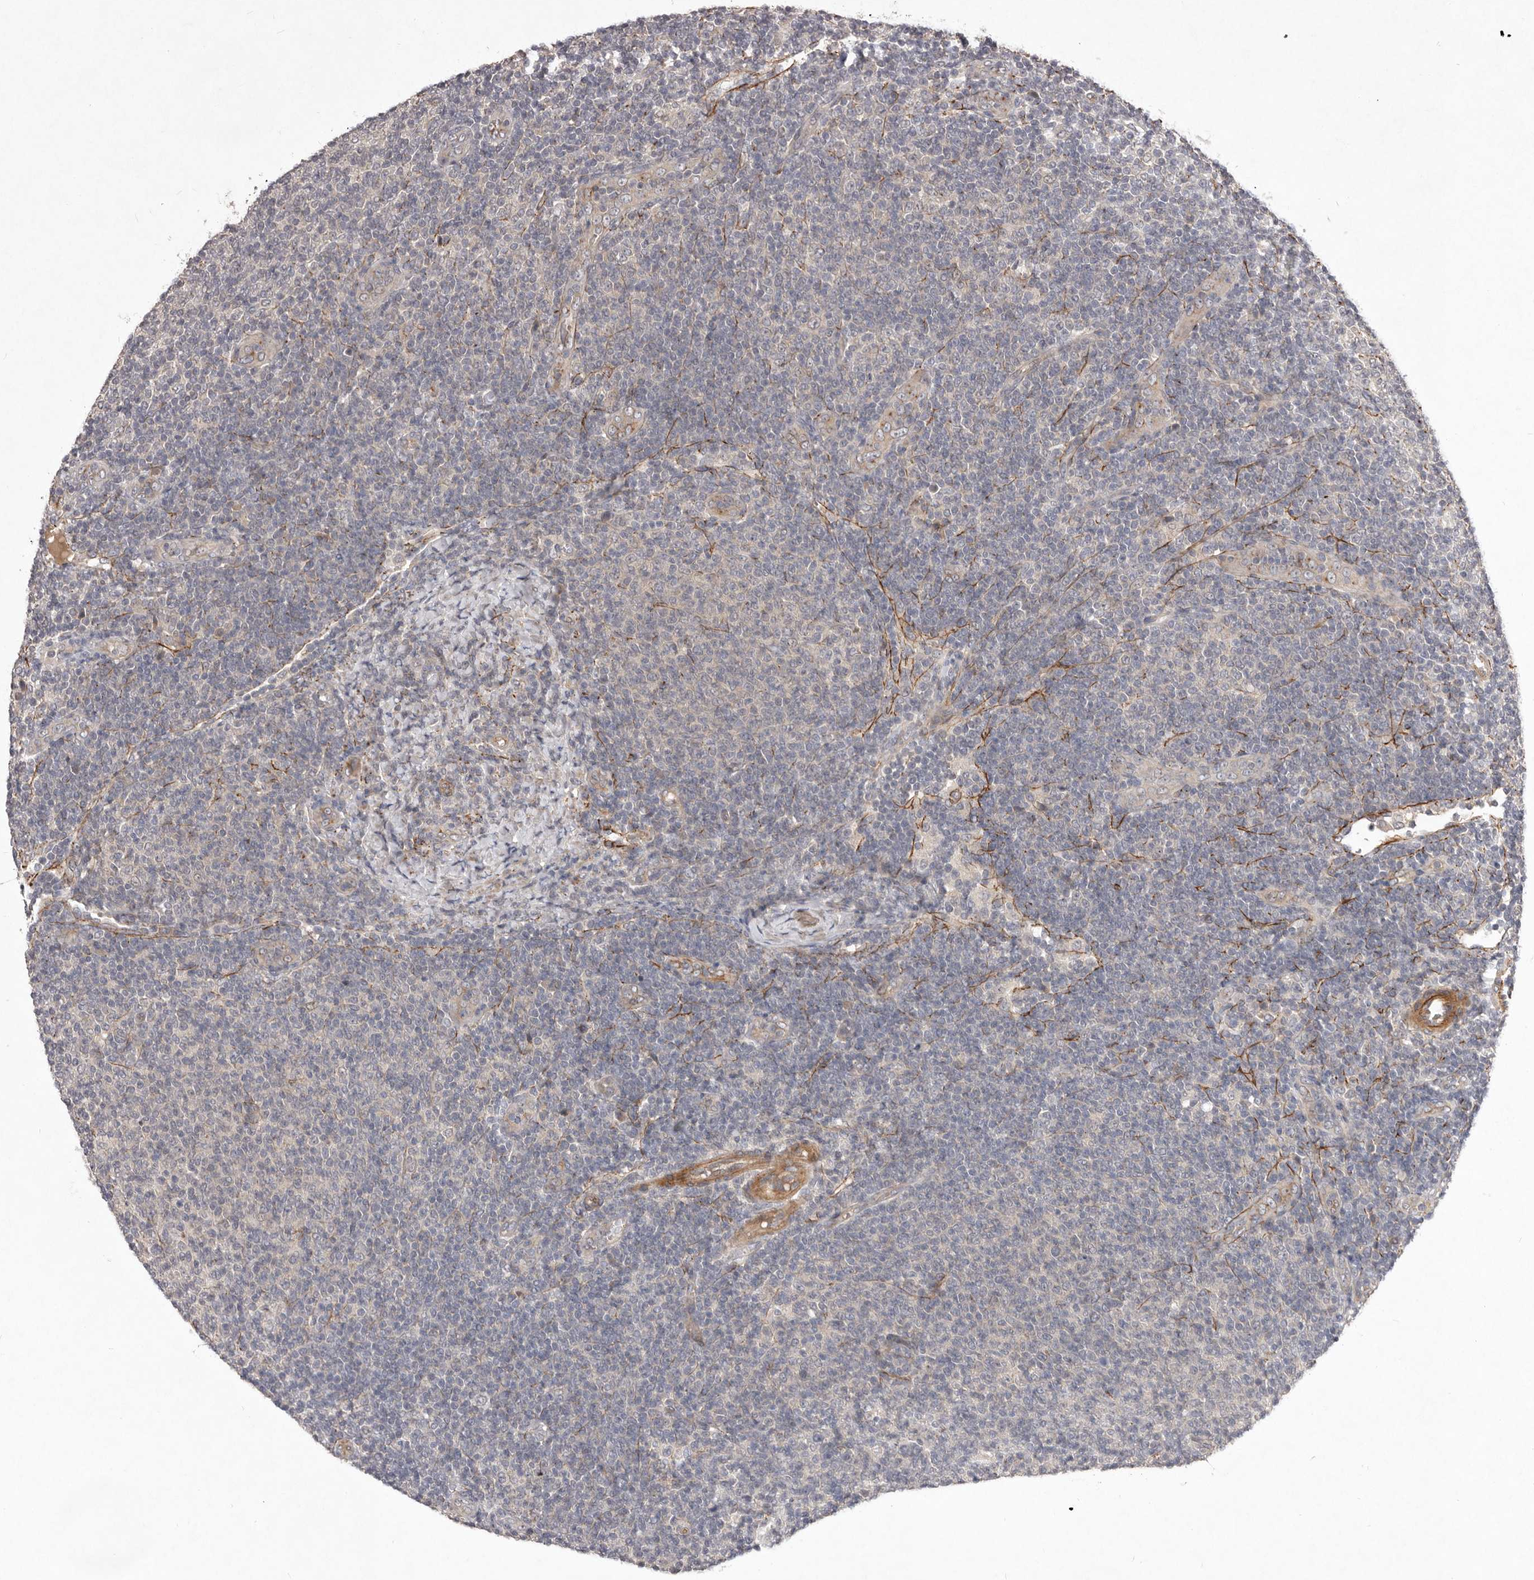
{"staining": {"intensity": "negative", "quantity": "none", "location": "none"}, "tissue": "lymphoma", "cell_type": "Tumor cells", "image_type": "cancer", "snomed": [{"axis": "morphology", "description": "Malignant lymphoma, non-Hodgkin's type, Low grade"}, {"axis": "topography", "description": "Lymph node"}], "caption": "The immunohistochemistry (IHC) image has no significant expression in tumor cells of low-grade malignant lymphoma, non-Hodgkin's type tissue.", "gene": "HBS1L", "patient": {"sex": "male", "age": 66}}